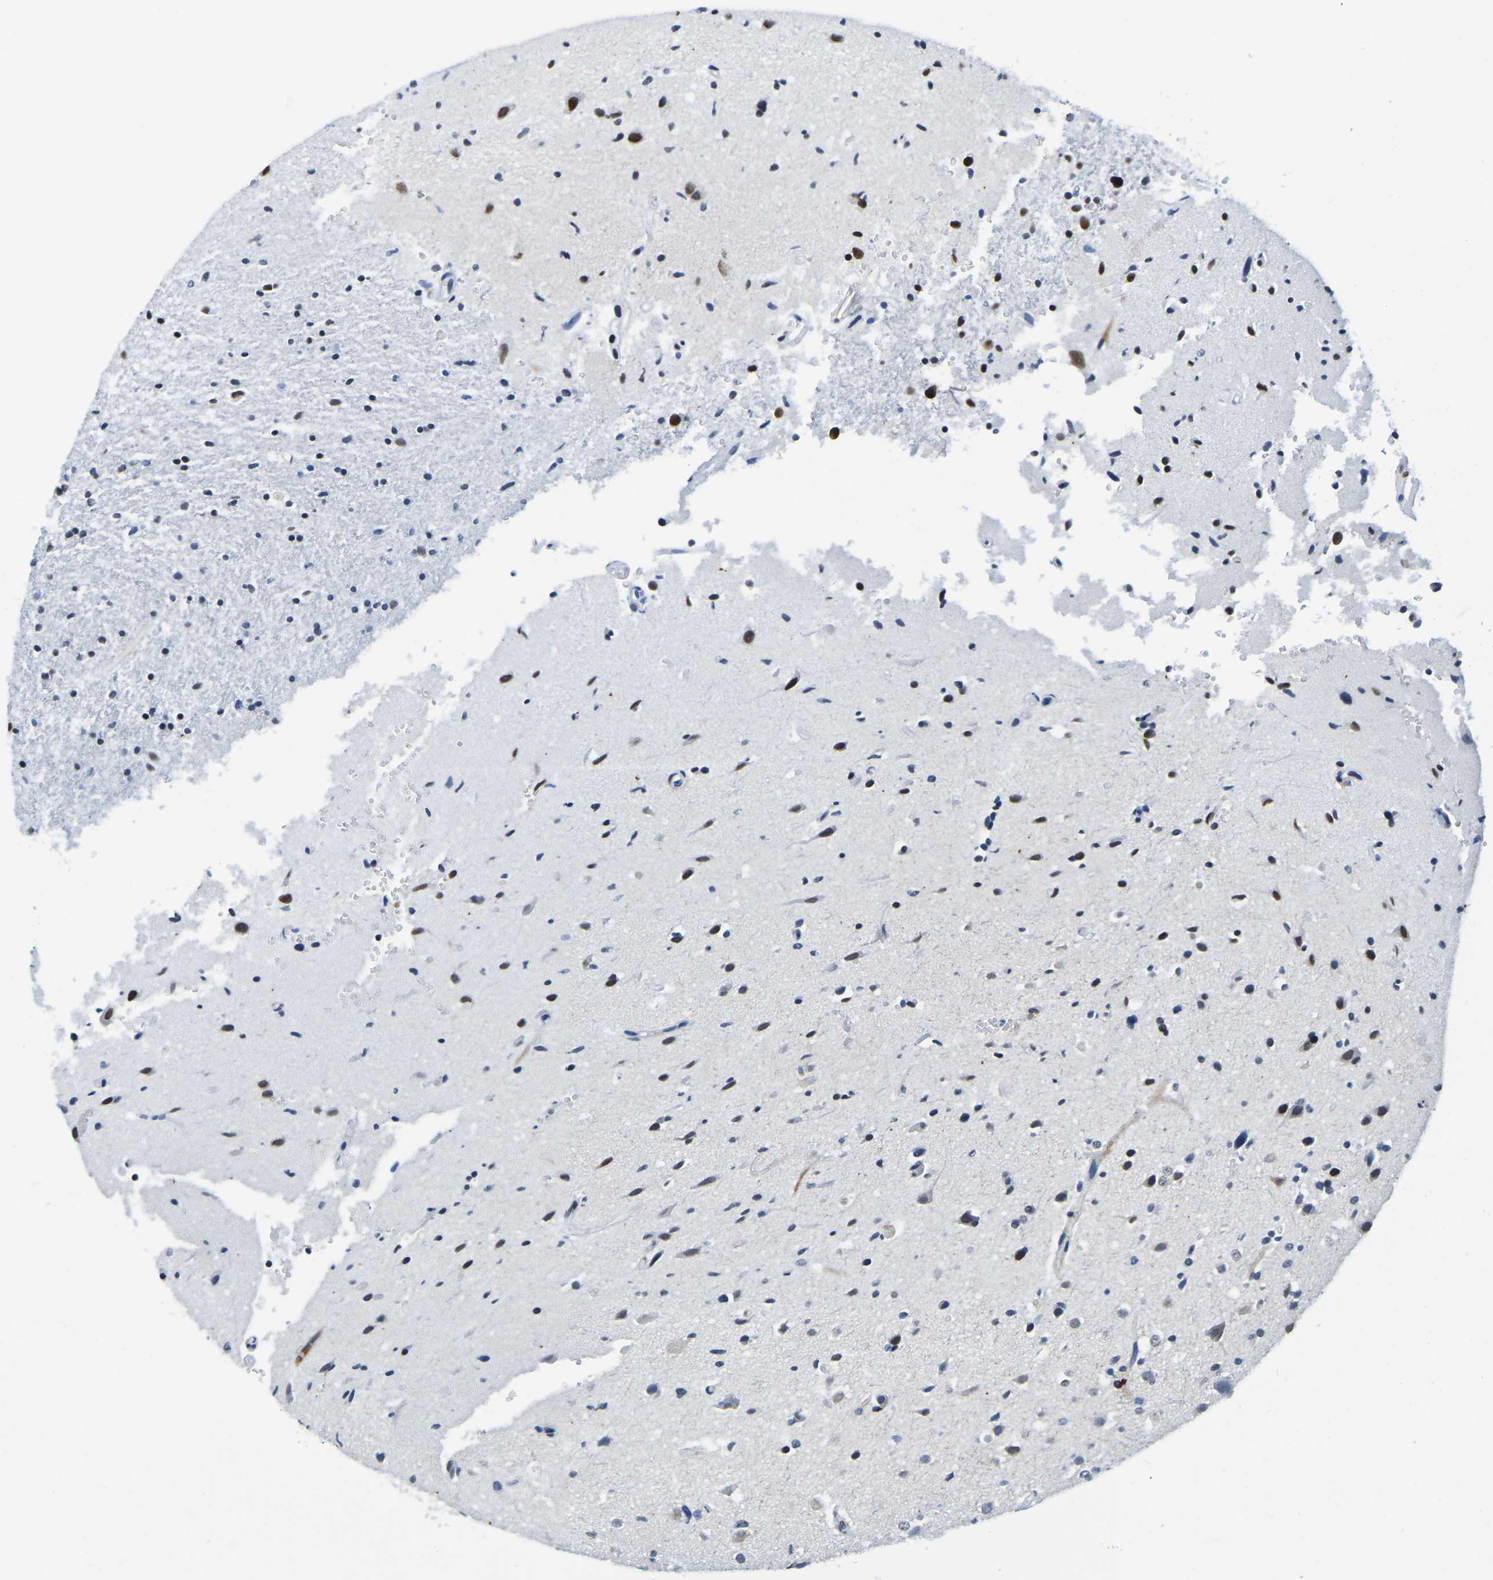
{"staining": {"intensity": "moderate", "quantity": "<25%", "location": "nuclear"}, "tissue": "glioma", "cell_type": "Tumor cells", "image_type": "cancer", "snomed": [{"axis": "morphology", "description": "Glioma, malignant, High grade"}, {"axis": "topography", "description": "Brain"}], "caption": "Protein expression analysis of human malignant high-grade glioma reveals moderate nuclear expression in approximately <25% of tumor cells.", "gene": "UBA1", "patient": {"sex": "male", "age": 33}}